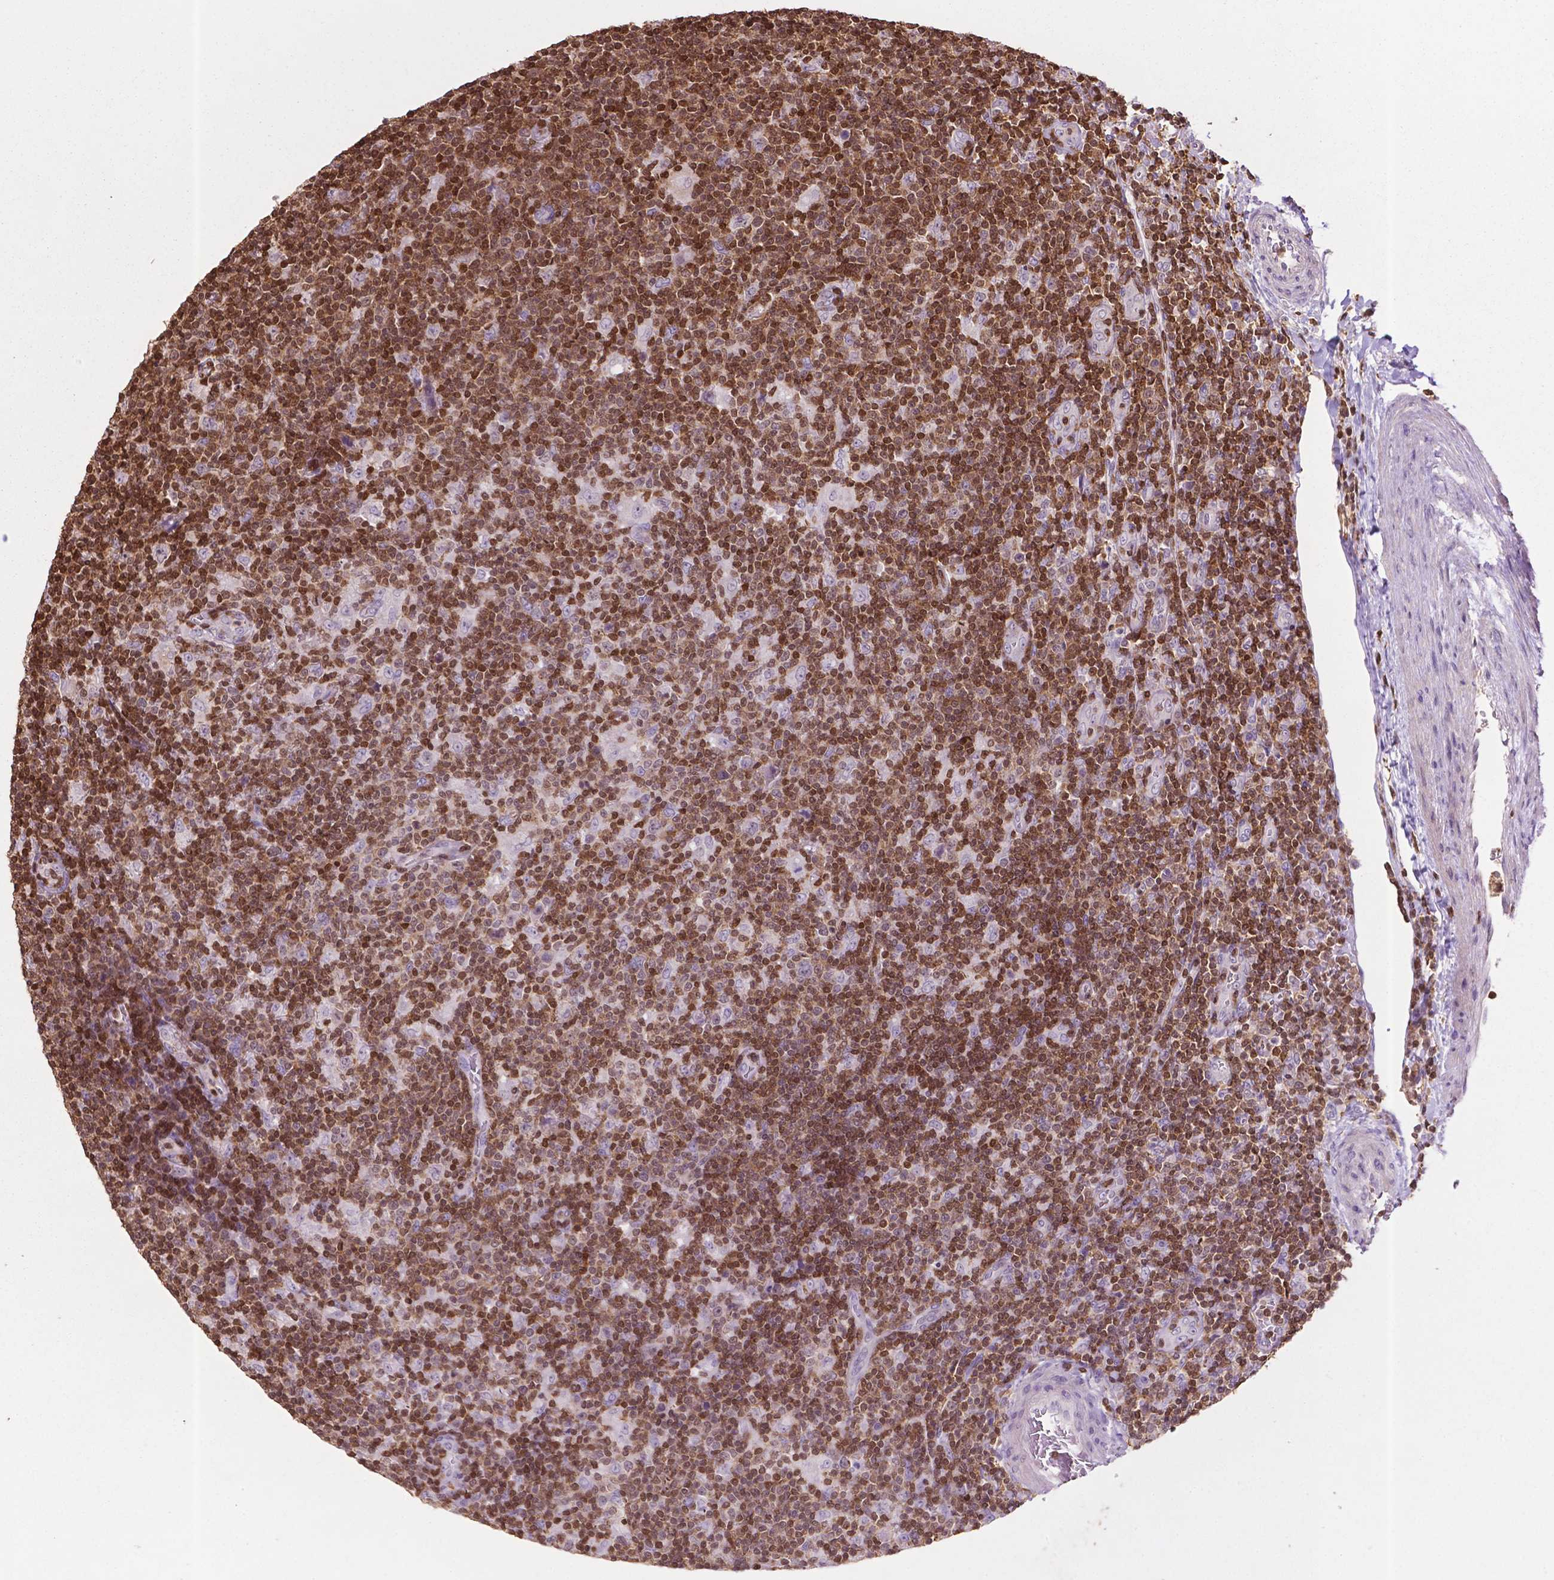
{"staining": {"intensity": "negative", "quantity": "none", "location": "none"}, "tissue": "lymphoma", "cell_type": "Tumor cells", "image_type": "cancer", "snomed": [{"axis": "morphology", "description": "Hodgkin's disease, NOS"}, {"axis": "topography", "description": "Lymph node"}], "caption": "This is an immunohistochemistry (IHC) photomicrograph of lymphoma. There is no staining in tumor cells.", "gene": "TBC1D10C", "patient": {"sex": "male", "age": 40}}